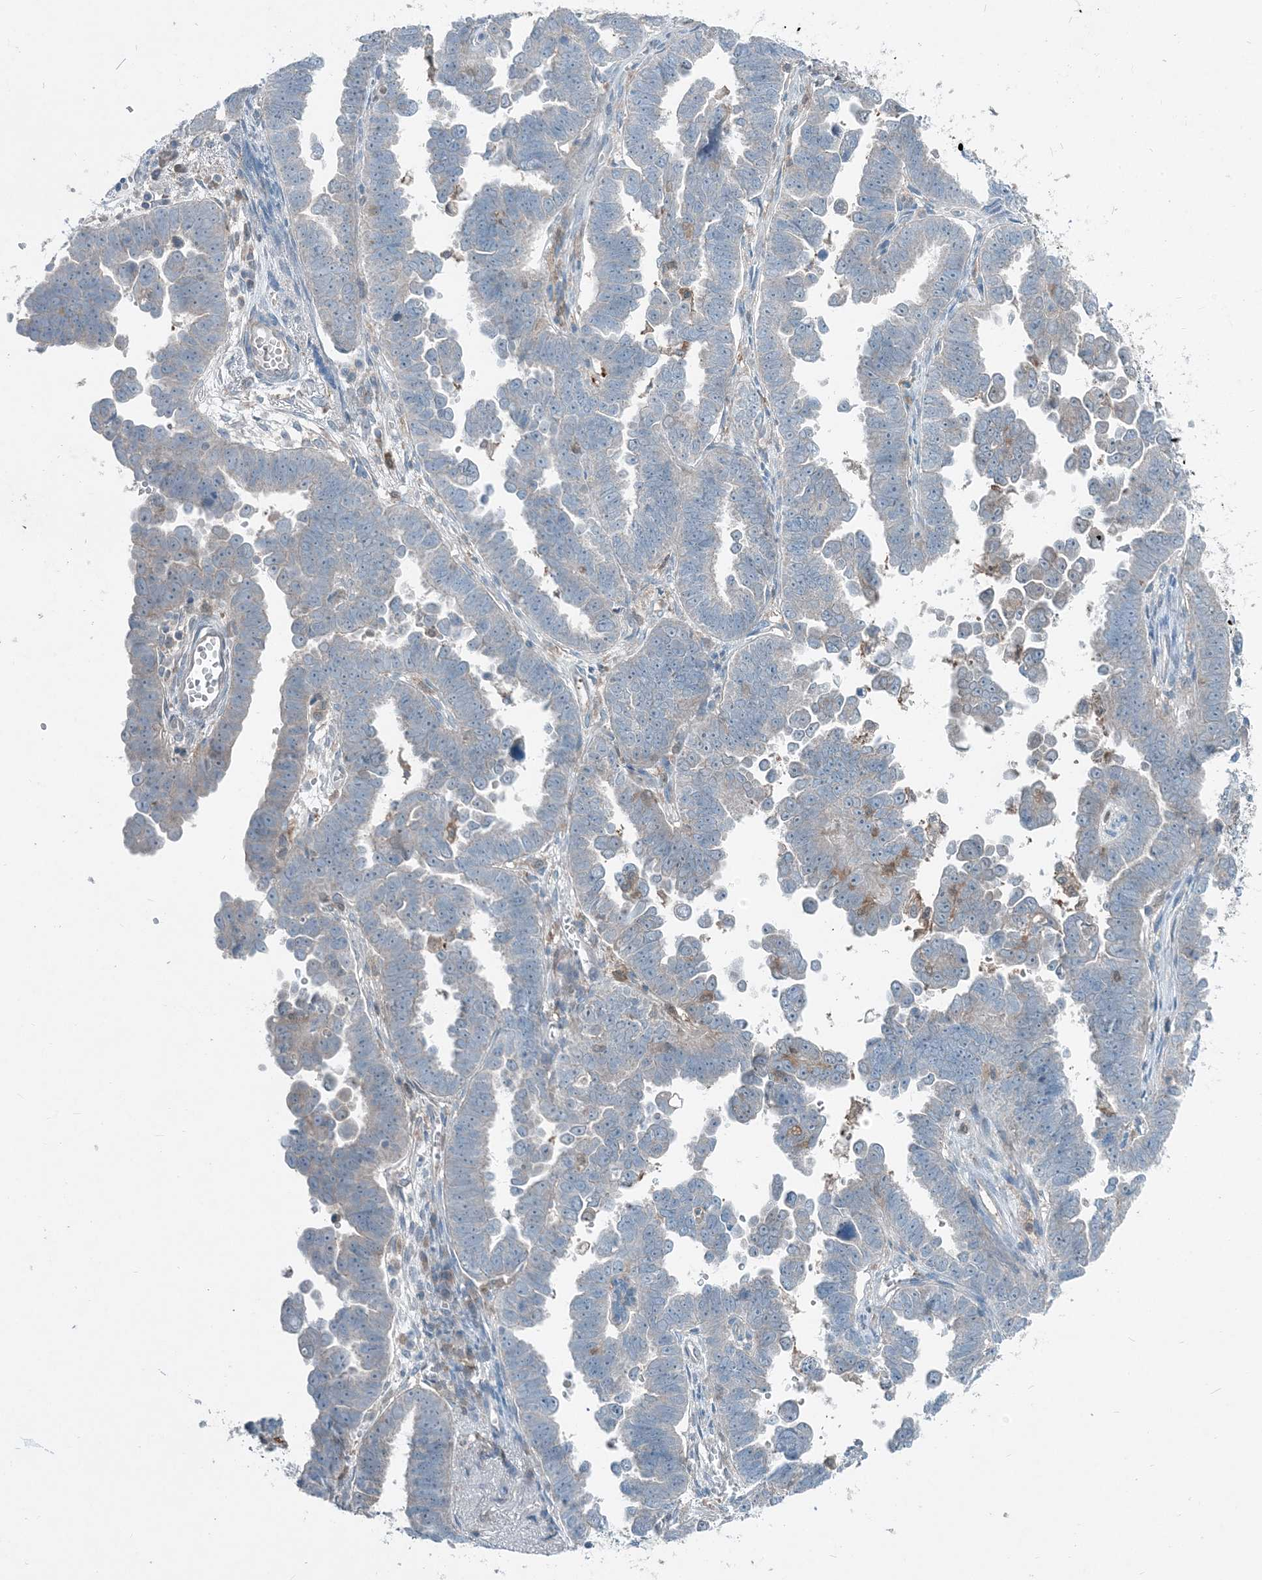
{"staining": {"intensity": "negative", "quantity": "none", "location": "none"}, "tissue": "endometrial cancer", "cell_type": "Tumor cells", "image_type": "cancer", "snomed": [{"axis": "morphology", "description": "Adenocarcinoma, NOS"}, {"axis": "topography", "description": "Endometrium"}], "caption": "Human adenocarcinoma (endometrial) stained for a protein using immunohistochemistry demonstrates no staining in tumor cells.", "gene": "ARMH1", "patient": {"sex": "female", "age": 75}}